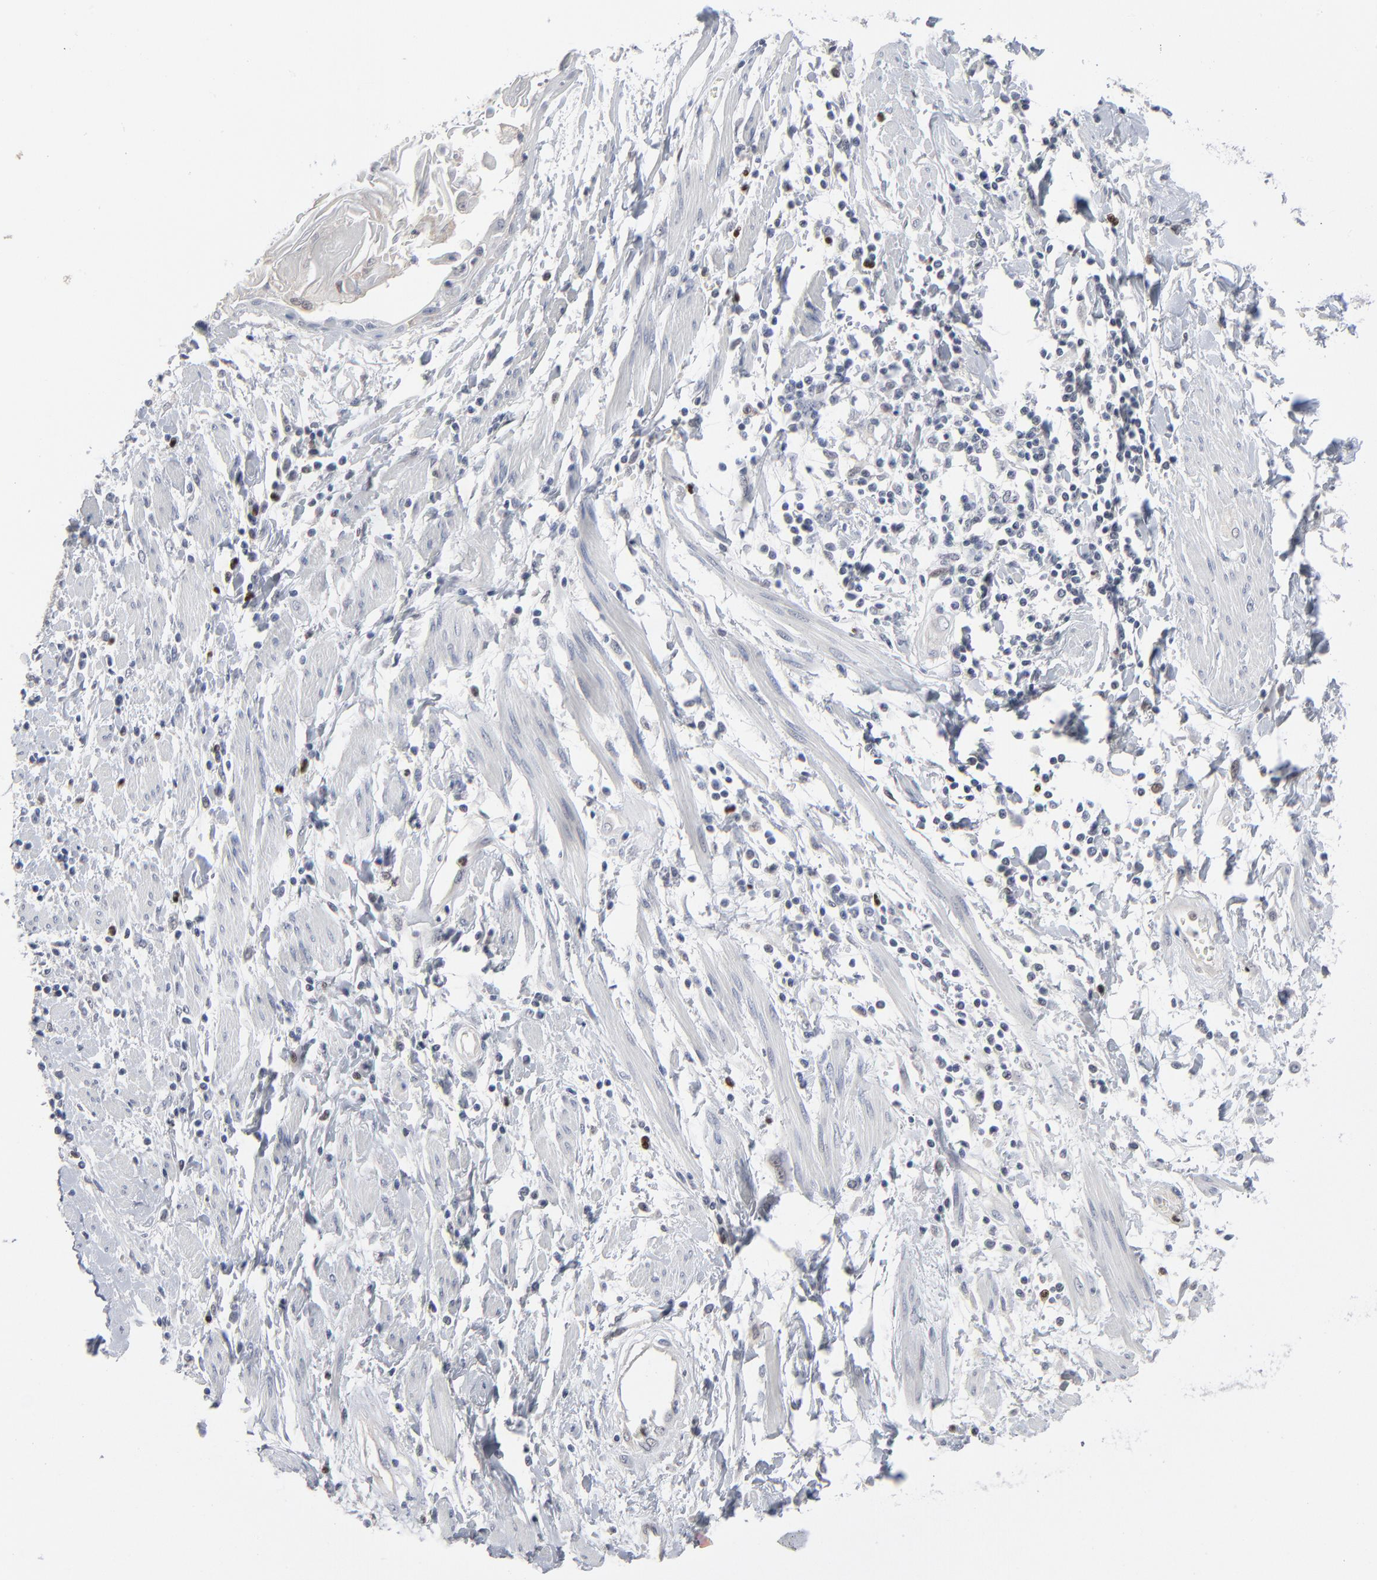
{"staining": {"intensity": "negative", "quantity": "none", "location": "none"}, "tissue": "cervical cancer", "cell_type": "Tumor cells", "image_type": "cancer", "snomed": [{"axis": "morphology", "description": "Squamous cell carcinoma, NOS"}, {"axis": "topography", "description": "Cervix"}], "caption": "The histopathology image displays no staining of tumor cells in cervical cancer (squamous cell carcinoma).", "gene": "FOXN2", "patient": {"sex": "female", "age": 57}}